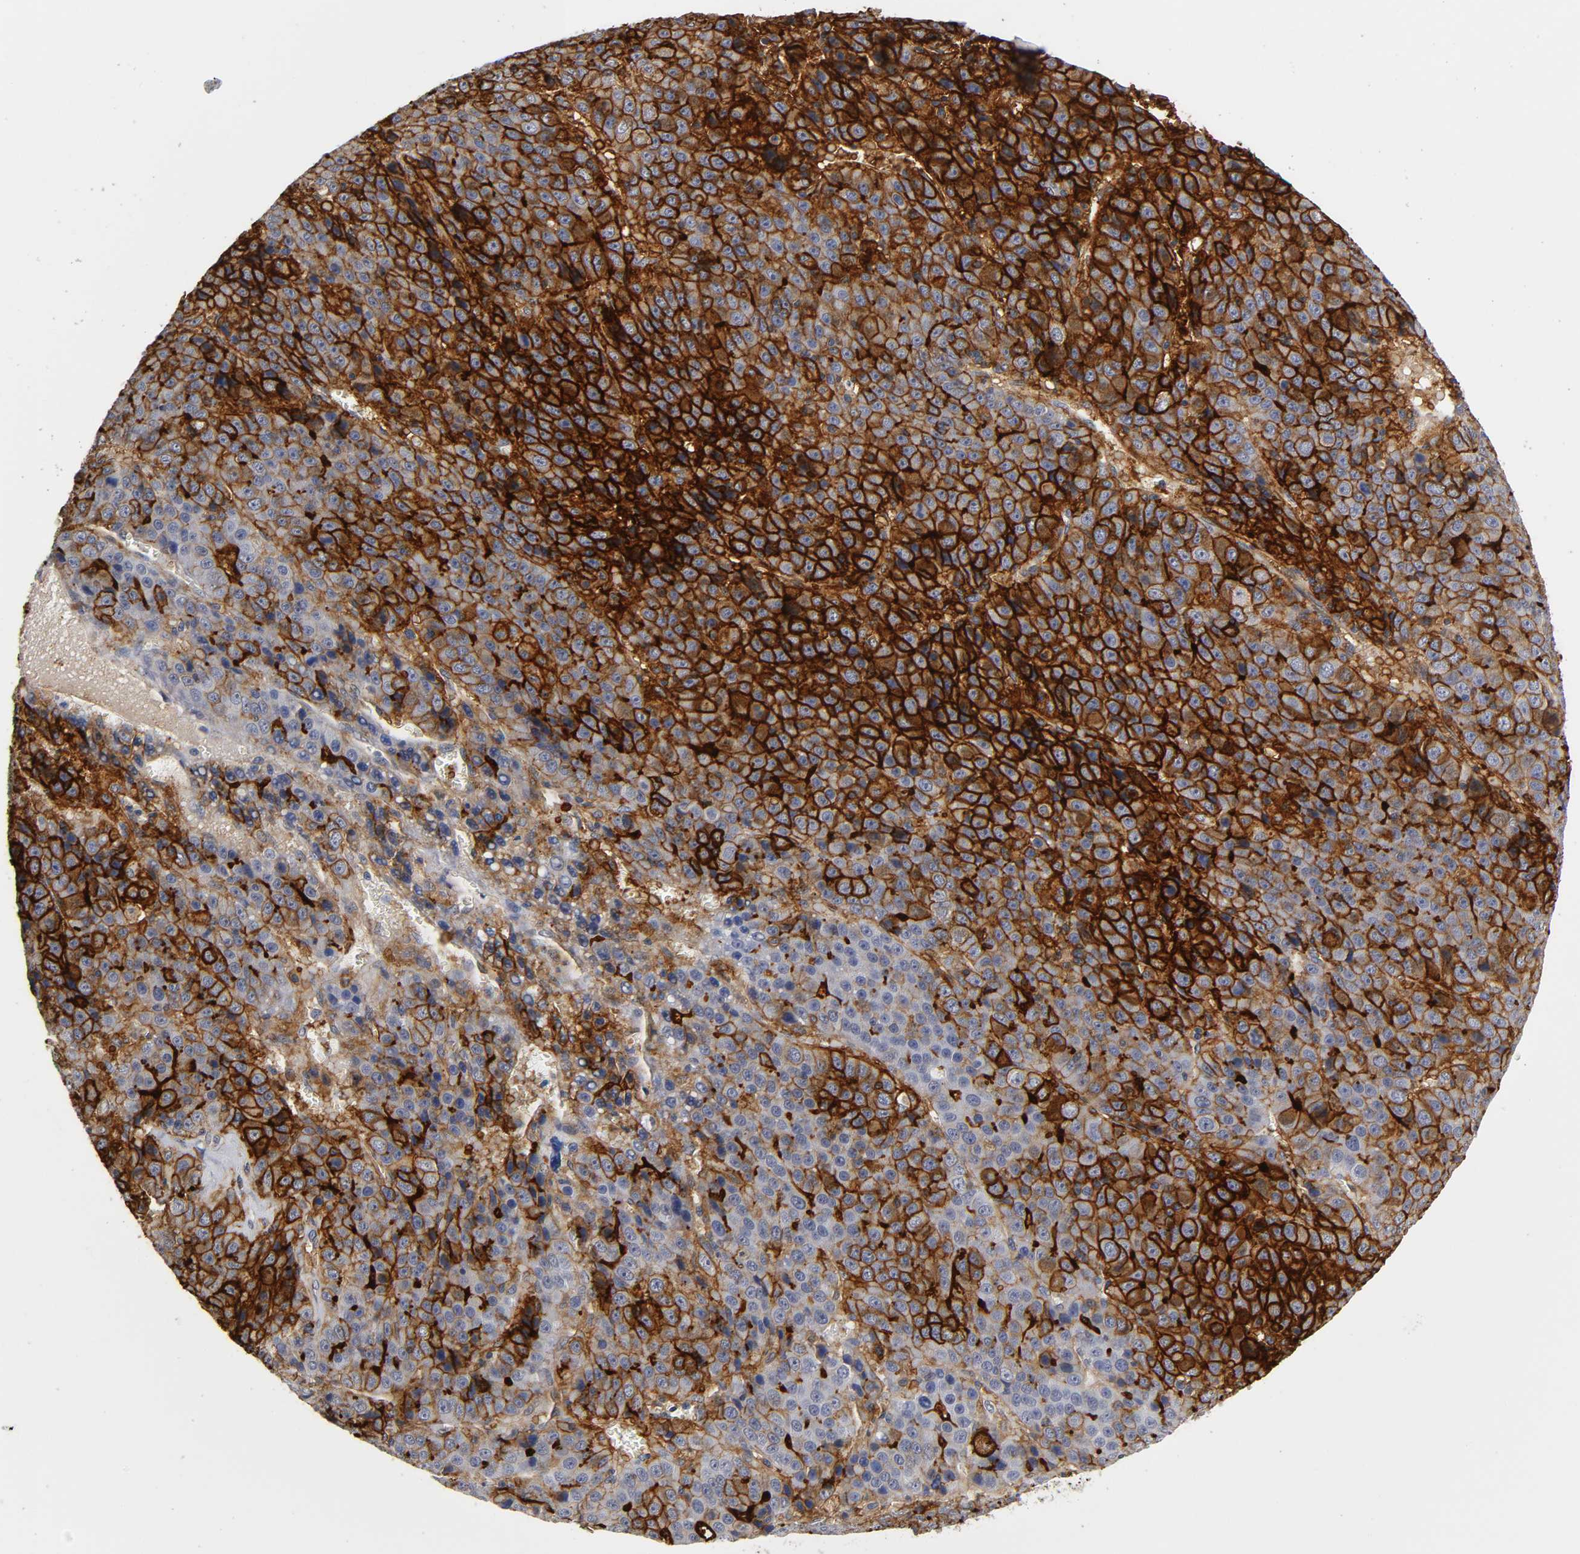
{"staining": {"intensity": "strong", "quantity": ">75%", "location": "cytoplasmic/membranous"}, "tissue": "liver cancer", "cell_type": "Tumor cells", "image_type": "cancer", "snomed": [{"axis": "morphology", "description": "Carcinoma, Hepatocellular, NOS"}, {"axis": "topography", "description": "Liver"}], "caption": "IHC (DAB) staining of human liver cancer reveals strong cytoplasmic/membranous protein expression in approximately >75% of tumor cells. (DAB IHC with brightfield microscopy, high magnification).", "gene": "ICAM1", "patient": {"sex": "female", "age": 53}}